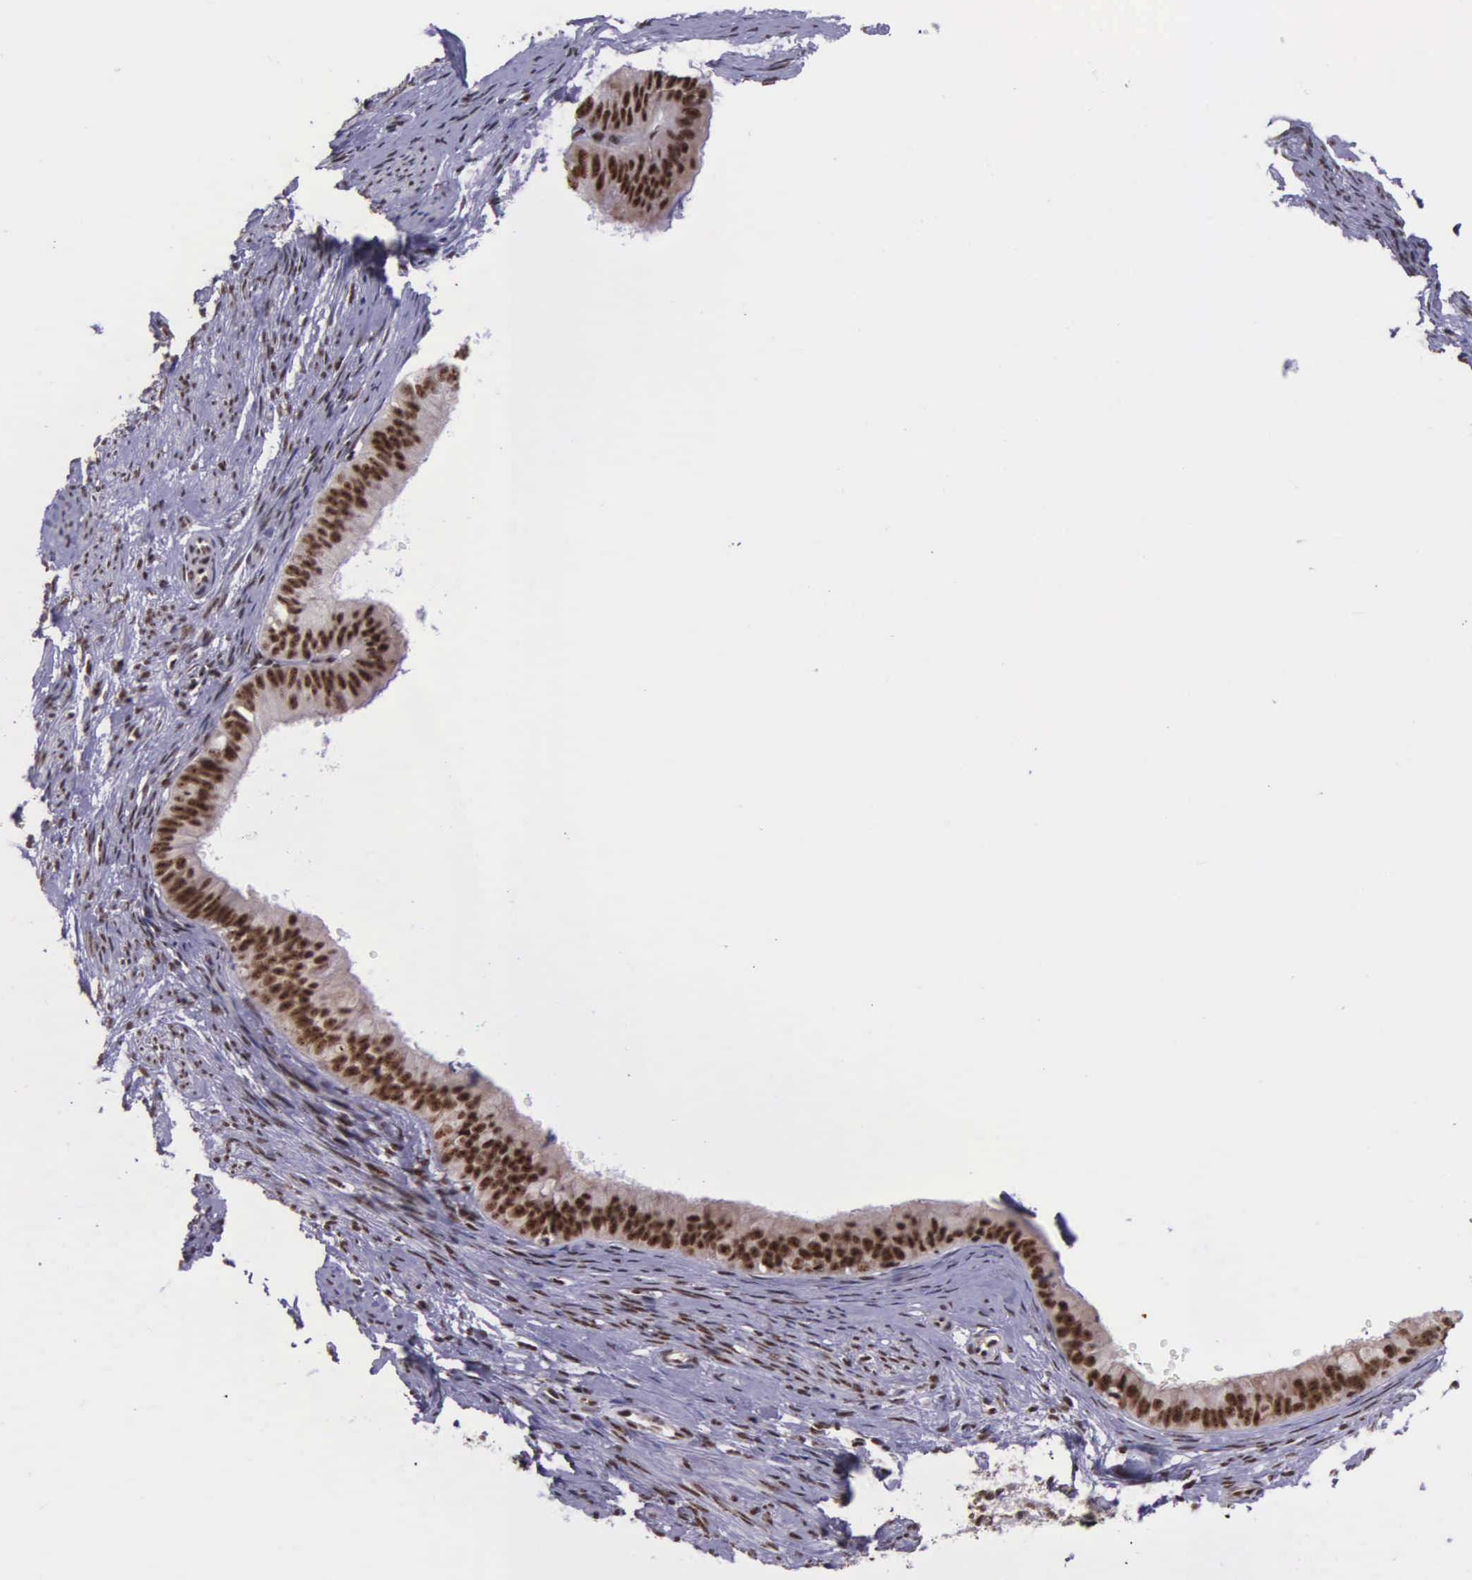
{"staining": {"intensity": "moderate", "quantity": ">75%", "location": "nuclear"}, "tissue": "endometrial cancer", "cell_type": "Tumor cells", "image_type": "cancer", "snomed": [{"axis": "morphology", "description": "Adenocarcinoma, NOS"}, {"axis": "topography", "description": "Endometrium"}], "caption": "This is a micrograph of immunohistochemistry (IHC) staining of endometrial adenocarcinoma, which shows moderate positivity in the nuclear of tumor cells.", "gene": "FAM47A", "patient": {"sex": "female", "age": 76}}